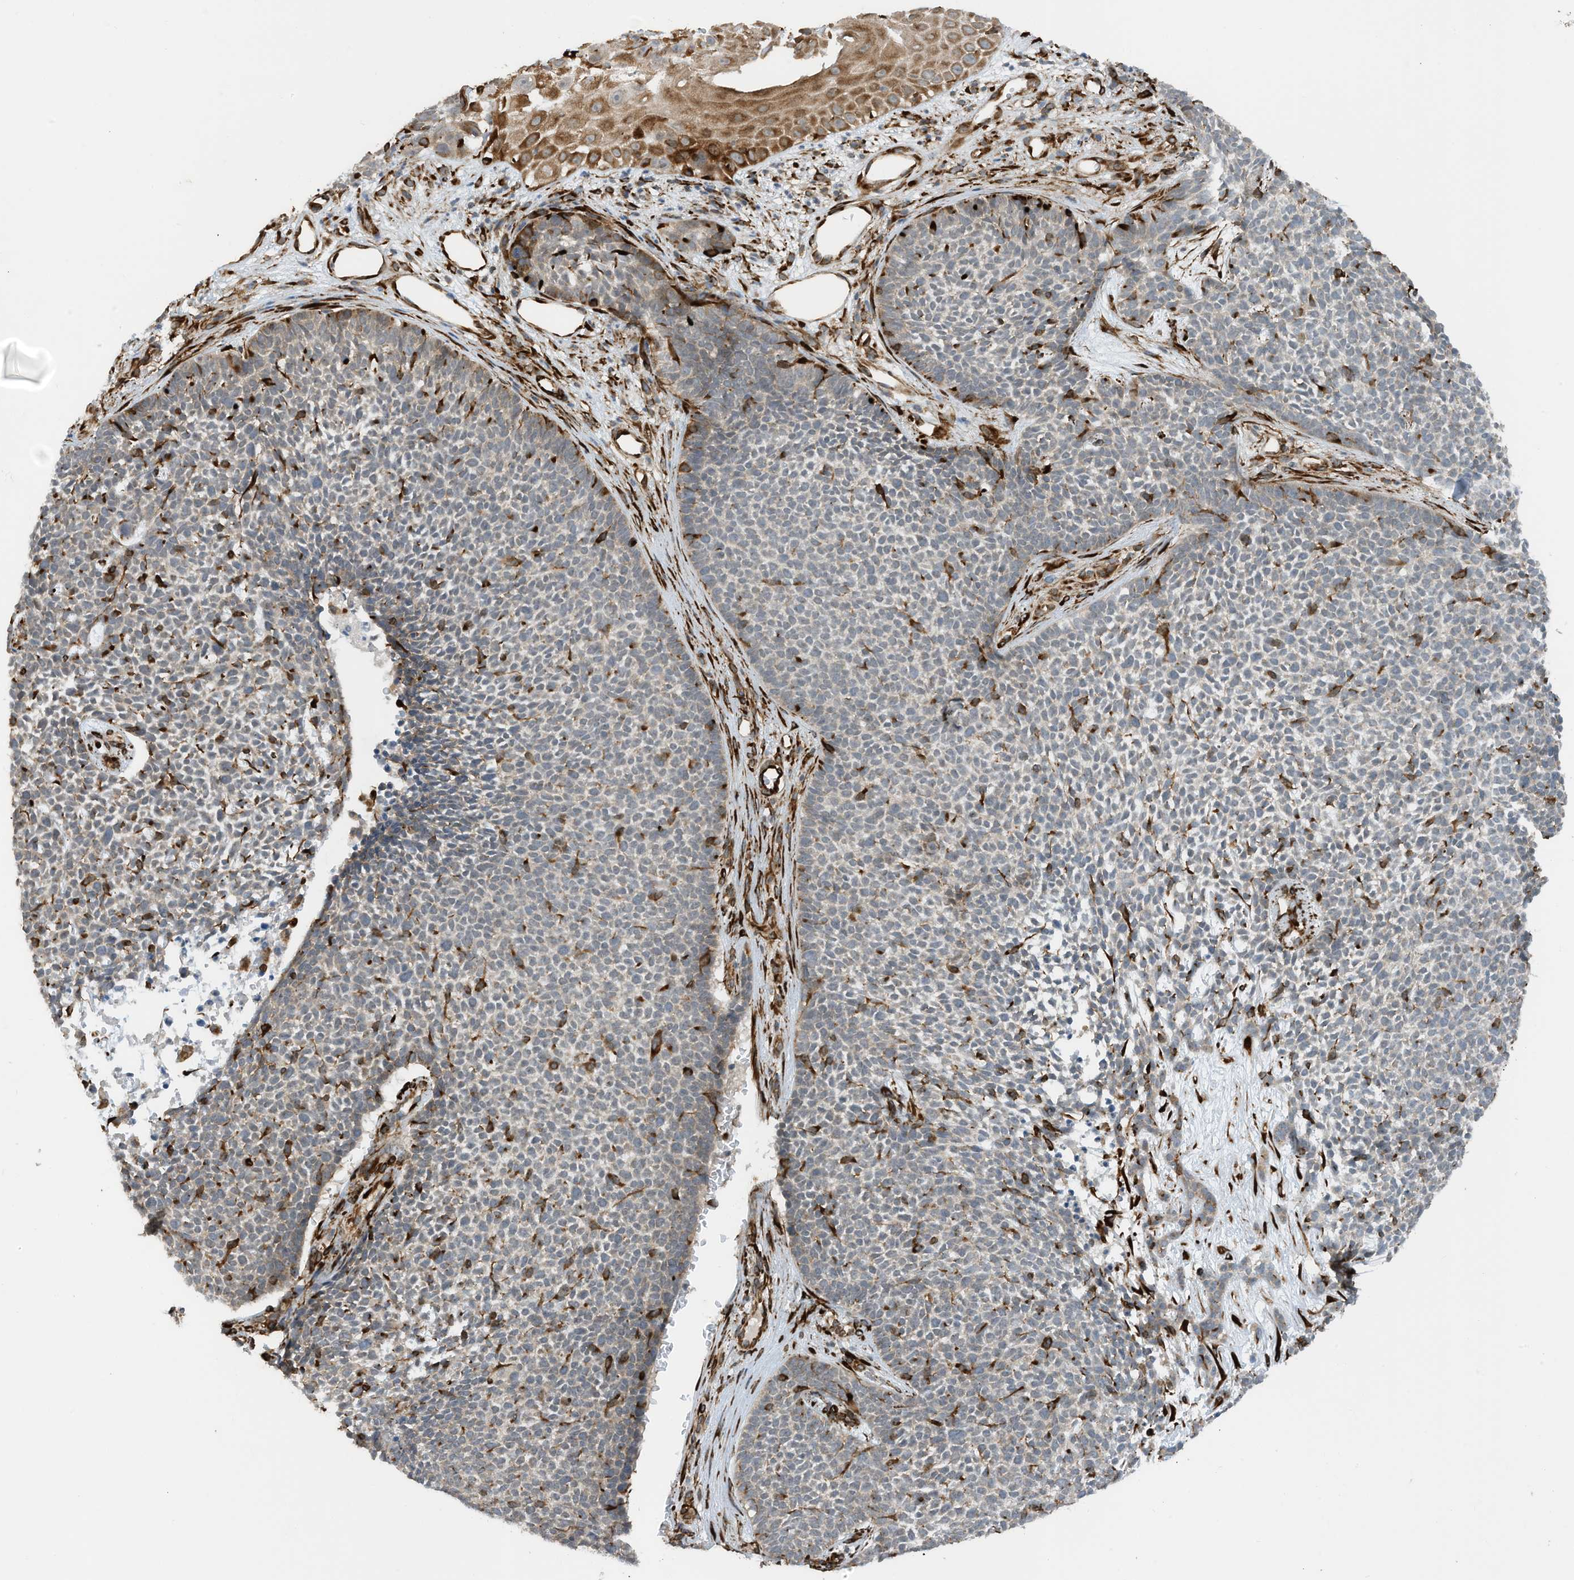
{"staining": {"intensity": "negative", "quantity": "none", "location": "none"}, "tissue": "skin cancer", "cell_type": "Tumor cells", "image_type": "cancer", "snomed": [{"axis": "morphology", "description": "Basal cell carcinoma"}, {"axis": "topography", "description": "Skin"}], "caption": "High power microscopy photomicrograph of an immunohistochemistry (IHC) micrograph of skin basal cell carcinoma, revealing no significant expression in tumor cells.", "gene": "ZBTB45", "patient": {"sex": "female", "age": 84}}